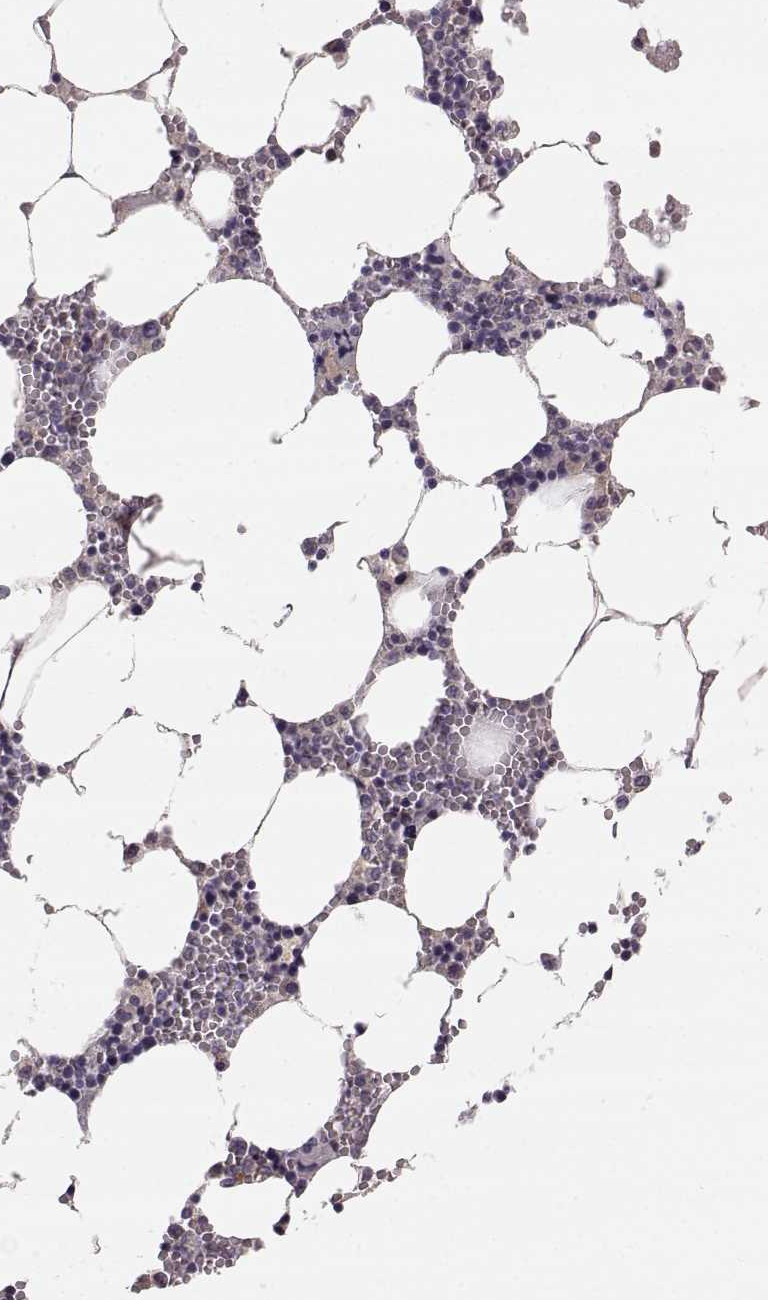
{"staining": {"intensity": "weak", "quantity": "<25%", "location": "cytoplasmic/membranous"}, "tissue": "bone marrow", "cell_type": "Hematopoietic cells", "image_type": "normal", "snomed": [{"axis": "morphology", "description": "Normal tissue, NOS"}, {"axis": "topography", "description": "Bone marrow"}], "caption": "DAB (3,3'-diaminobenzidine) immunohistochemical staining of unremarkable human bone marrow exhibits no significant positivity in hematopoietic cells.", "gene": "ACSL6", "patient": {"sex": "female", "age": 64}}